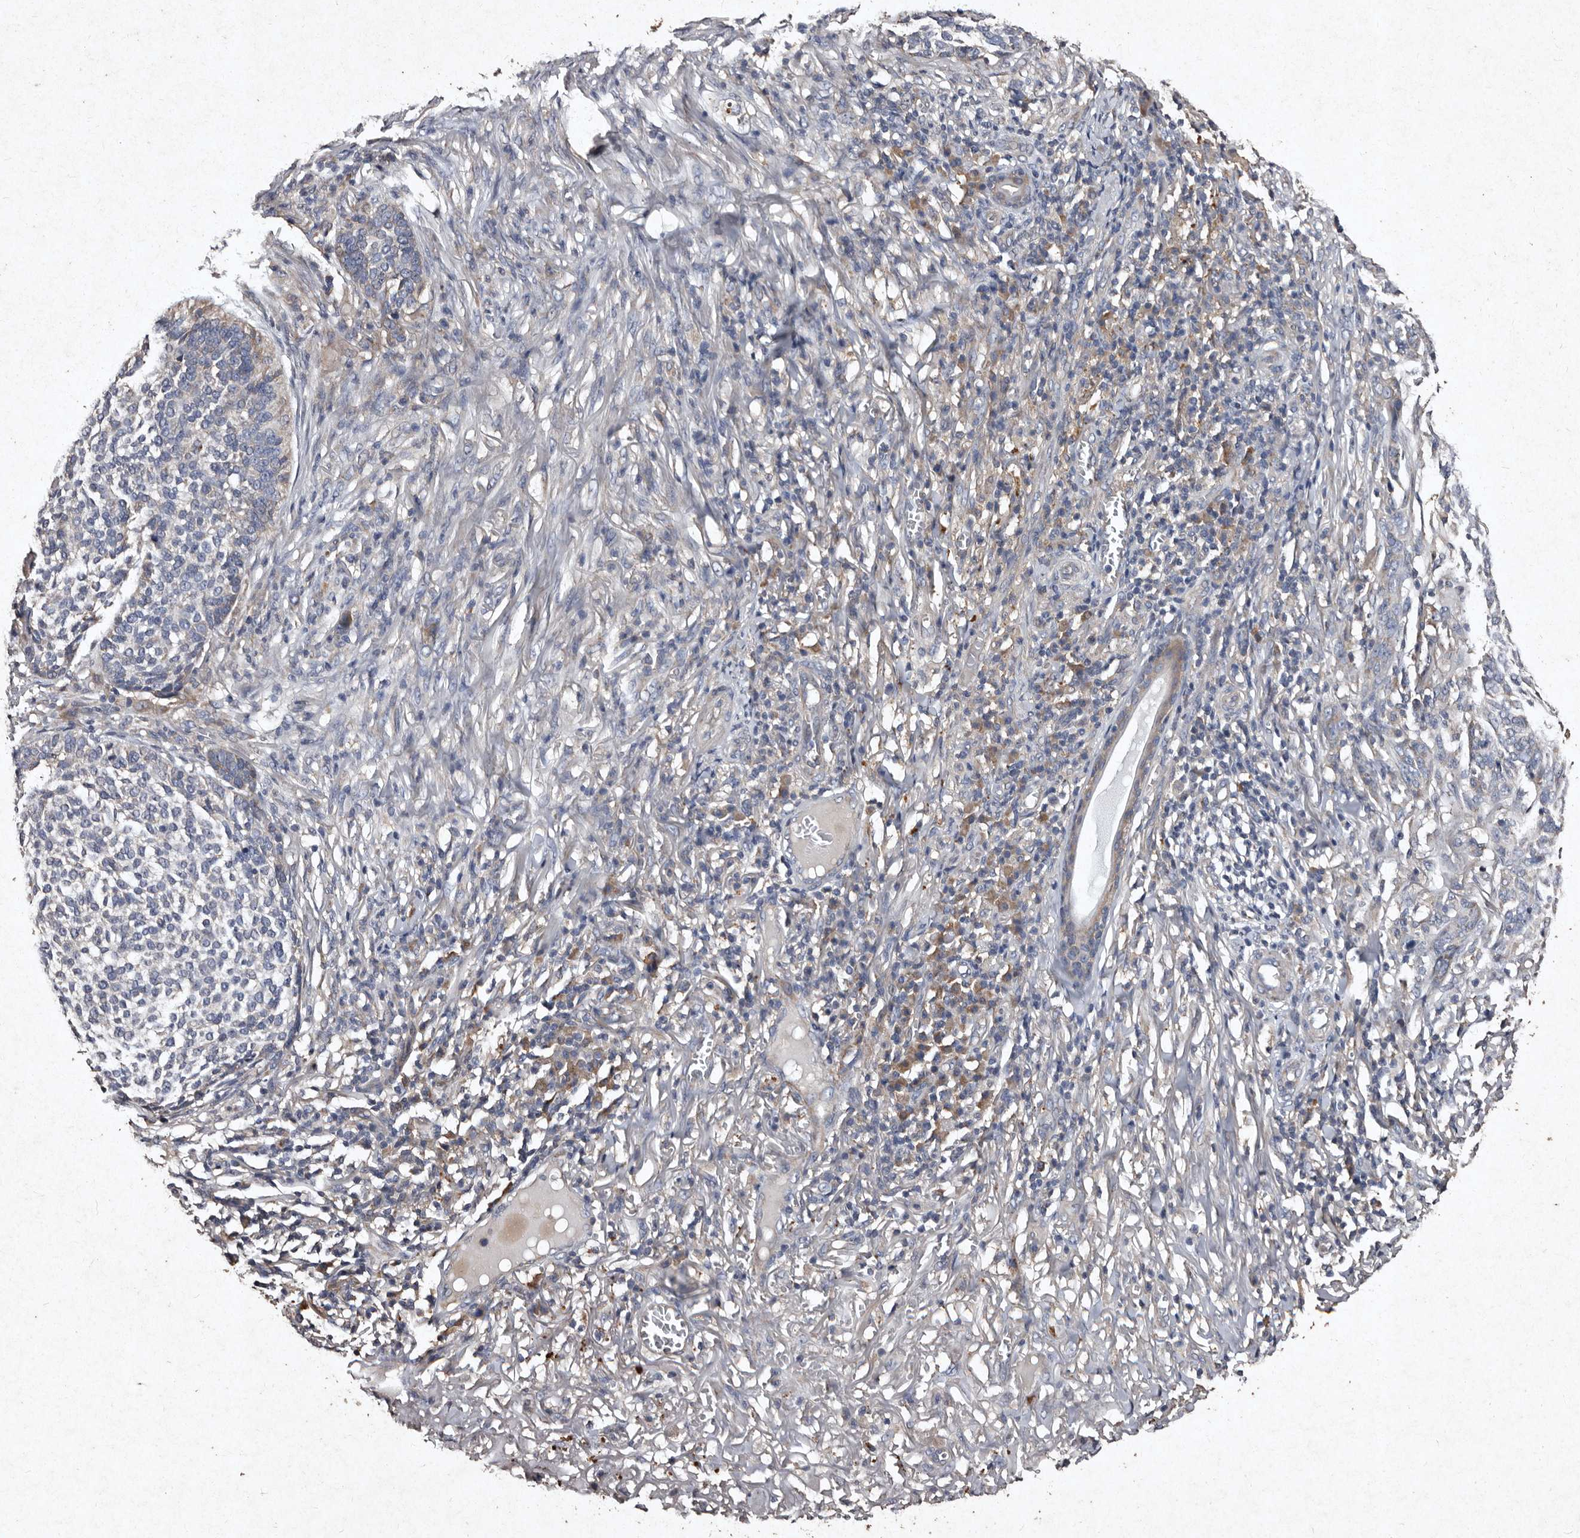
{"staining": {"intensity": "negative", "quantity": "none", "location": "none"}, "tissue": "skin cancer", "cell_type": "Tumor cells", "image_type": "cancer", "snomed": [{"axis": "morphology", "description": "Basal cell carcinoma"}, {"axis": "topography", "description": "Skin"}], "caption": "Immunohistochemistry image of human basal cell carcinoma (skin) stained for a protein (brown), which reveals no expression in tumor cells. The staining is performed using DAB (3,3'-diaminobenzidine) brown chromogen with nuclei counter-stained in using hematoxylin.", "gene": "TFB1M", "patient": {"sex": "male", "age": 85}}